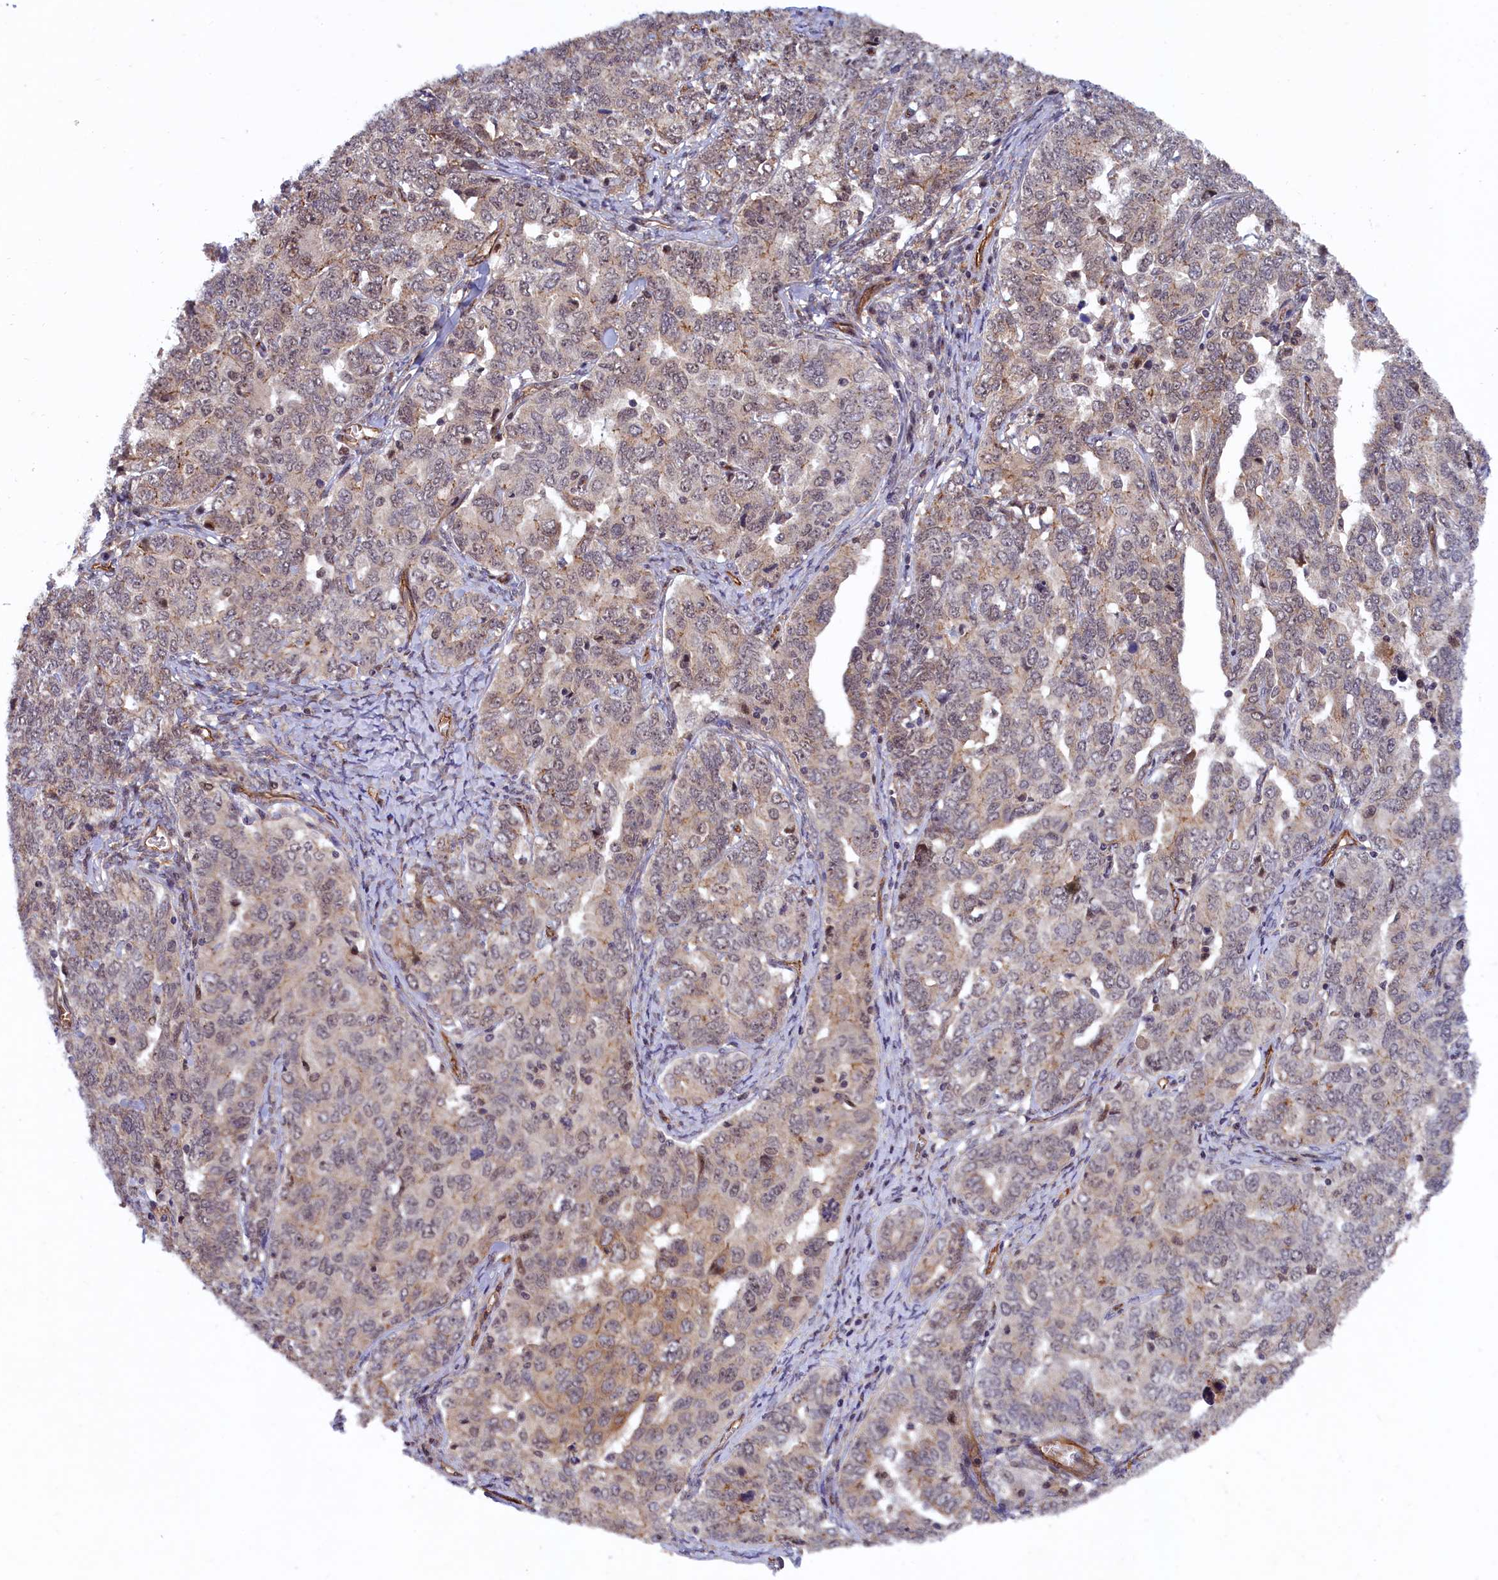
{"staining": {"intensity": "weak", "quantity": "25%-75%", "location": "cytoplasmic/membranous"}, "tissue": "ovarian cancer", "cell_type": "Tumor cells", "image_type": "cancer", "snomed": [{"axis": "morphology", "description": "Carcinoma, endometroid"}, {"axis": "topography", "description": "Ovary"}], "caption": "Protein expression analysis of ovarian endometroid carcinoma reveals weak cytoplasmic/membranous positivity in about 25%-75% of tumor cells. (IHC, brightfield microscopy, high magnification).", "gene": "ARL14EP", "patient": {"sex": "female", "age": 62}}